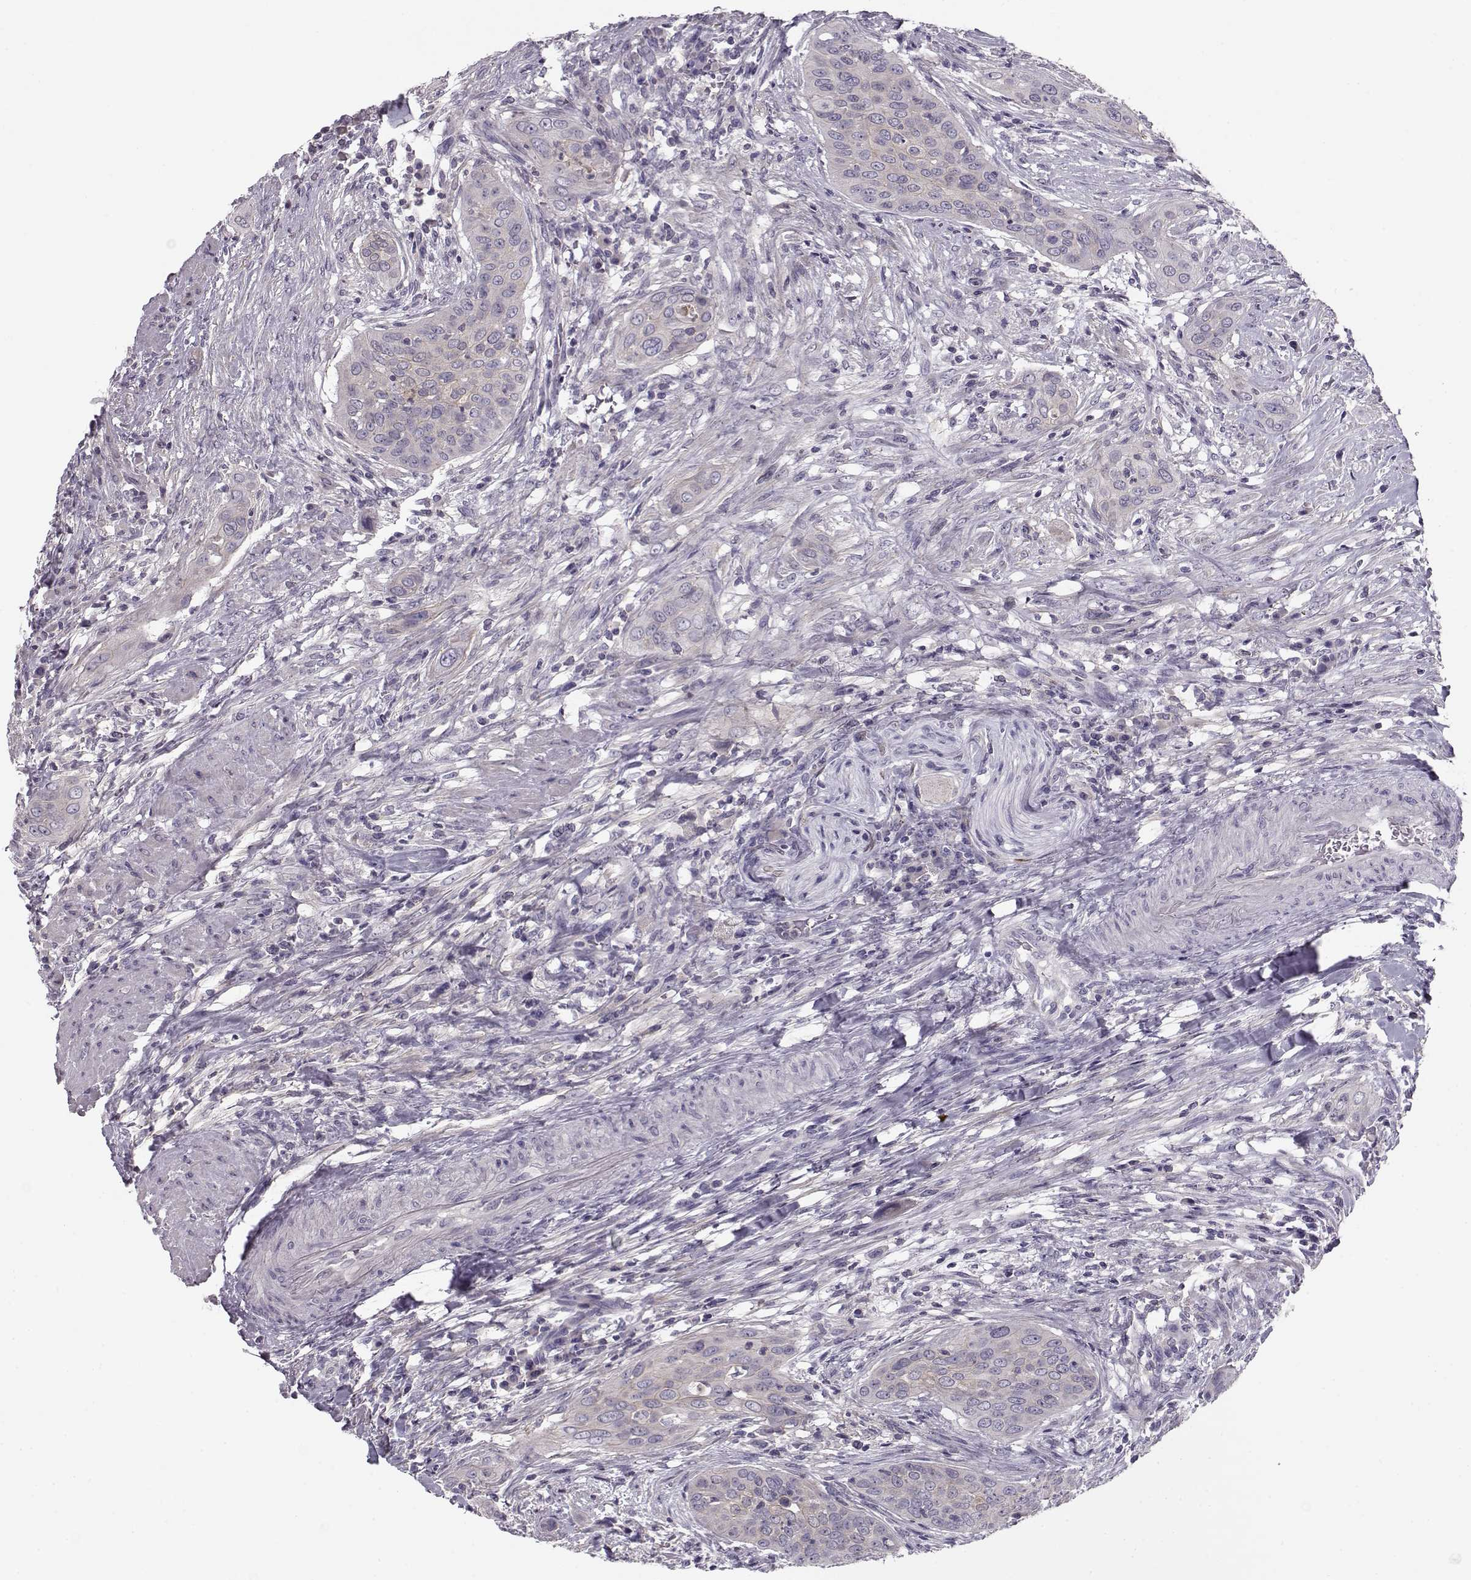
{"staining": {"intensity": "negative", "quantity": "none", "location": "none"}, "tissue": "urothelial cancer", "cell_type": "Tumor cells", "image_type": "cancer", "snomed": [{"axis": "morphology", "description": "Urothelial carcinoma, High grade"}, {"axis": "topography", "description": "Urinary bladder"}], "caption": "An IHC histopathology image of urothelial carcinoma (high-grade) is shown. There is no staining in tumor cells of urothelial carcinoma (high-grade). Nuclei are stained in blue.", "gene": "GRK1", "patient": {"sex": "male", "age": 82}}